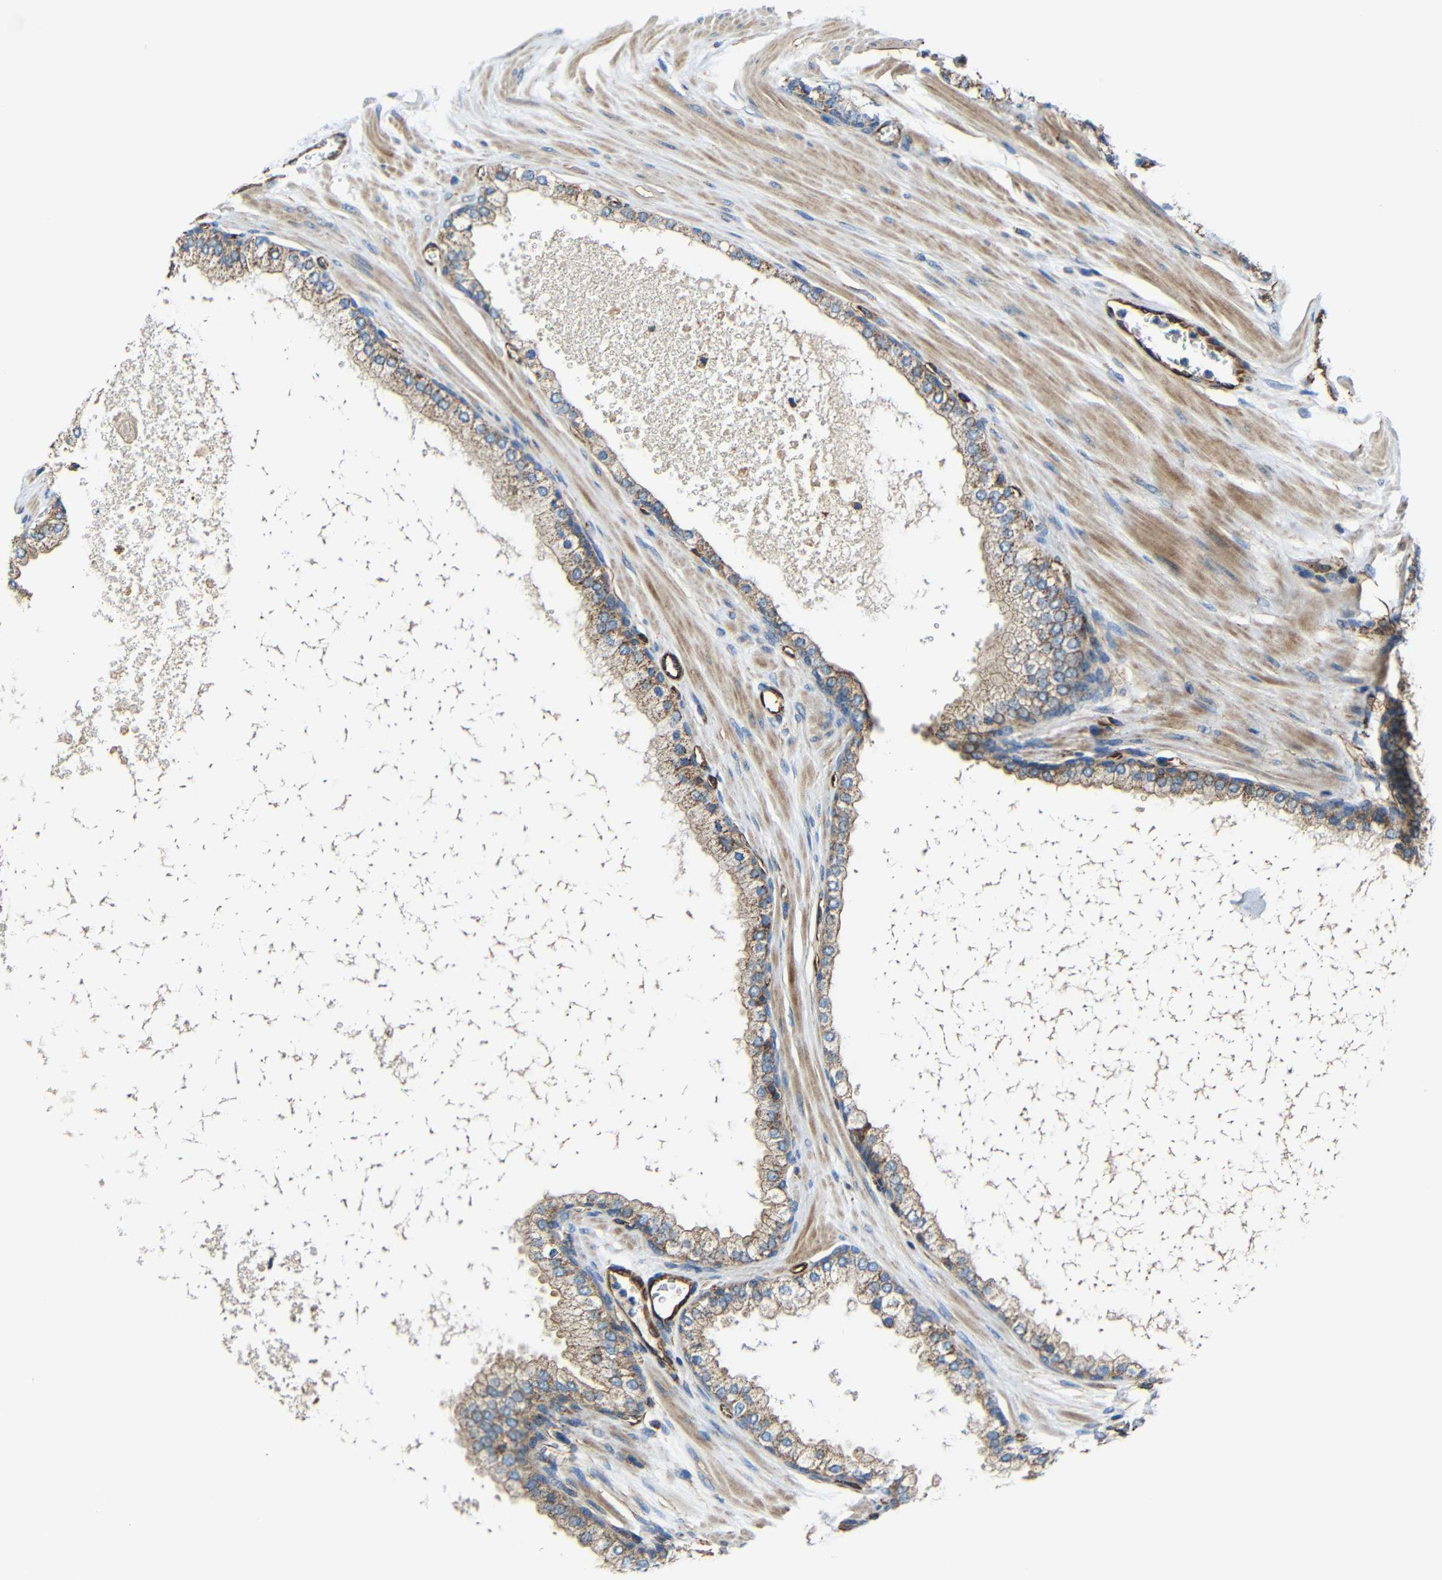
{"staining": {"intensity": "moderate", "quantity": ">75%", "location": "cytoplasmic/membranous"}, "tissue": "prostate cancer", "cell_type": "Tumor cells", "image_type": "cancer", "snomed": [{"axis": "morphology", "description": "Adenocarcinoma, High grade"}, {"axis": "topography", "description": "Prostate"}], "caption": "Immunohistochemical staining of prostate cancer displays medium levels of moderate cytoplasmic/membranous expression in about >75% of tumor cells. Ihc stains the protein in brown and the nuclei are stained blue.", "gene": "IGSF10", "patient": {"sex": "male", "age": 65}}